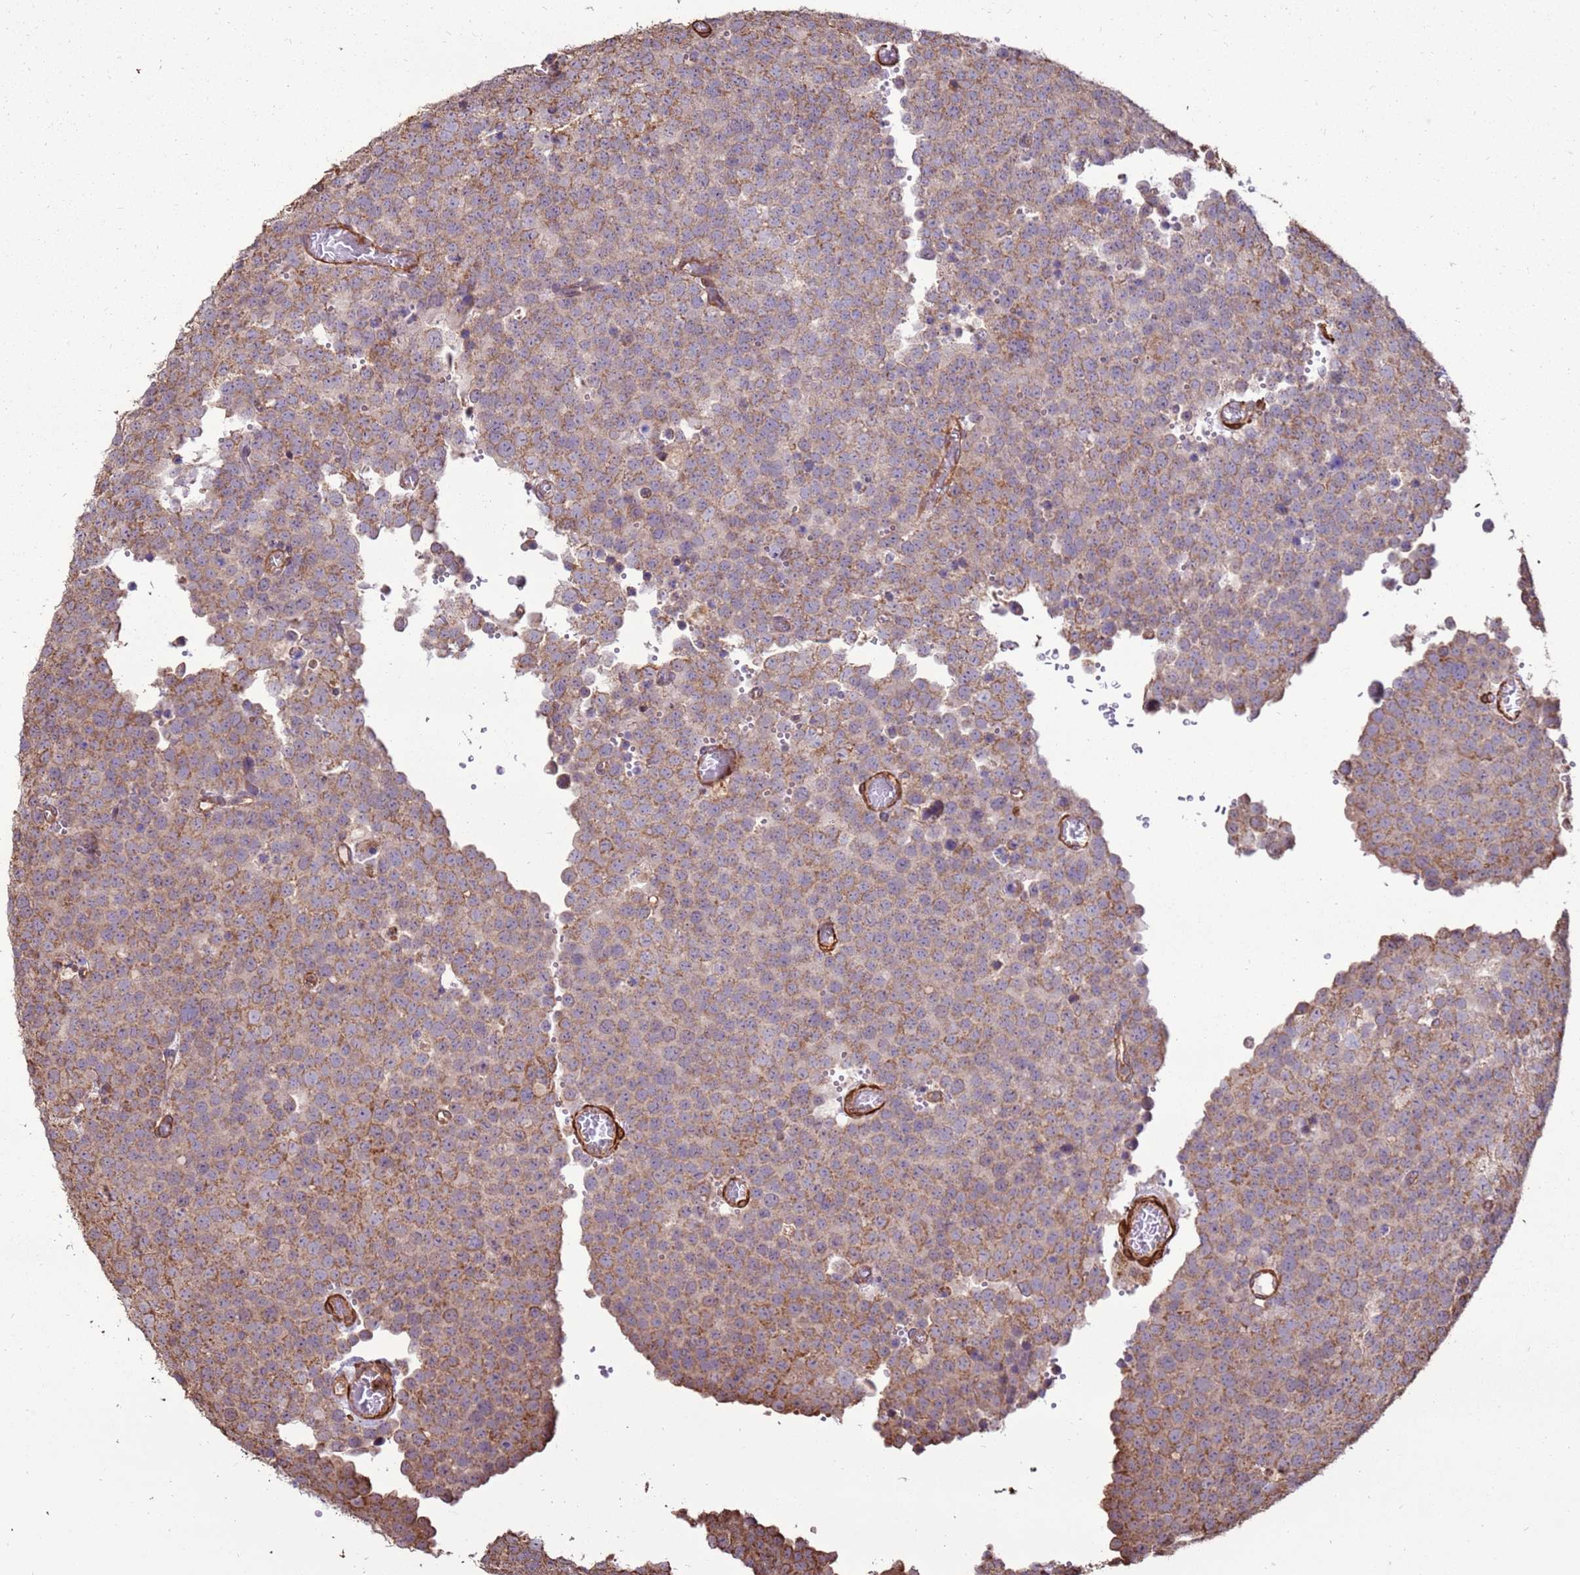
{"staining": {"intensity": "moderate", "quantity": ">75%", "location": "cytoplasmic/membranous"}, "tissue": "testis cancer", "cell_type": "Tumor cells", "image_type": "cancer", "snomed": [{"axis": "morphology", "description": "Normal tissue, NOS"}, {"axis": "morphology", "description": "Seminoma, NOS"}, {"axis": "topography", "description": "Testis"}], "caption": "Immunohistochemical staining of testis cancer (seminoma) shows moderate cytoplasmic/membranous protein staining in about >75% of tumor cells.", "gene": "DDX59", "patient": {"sex": "male", "age": 71}}